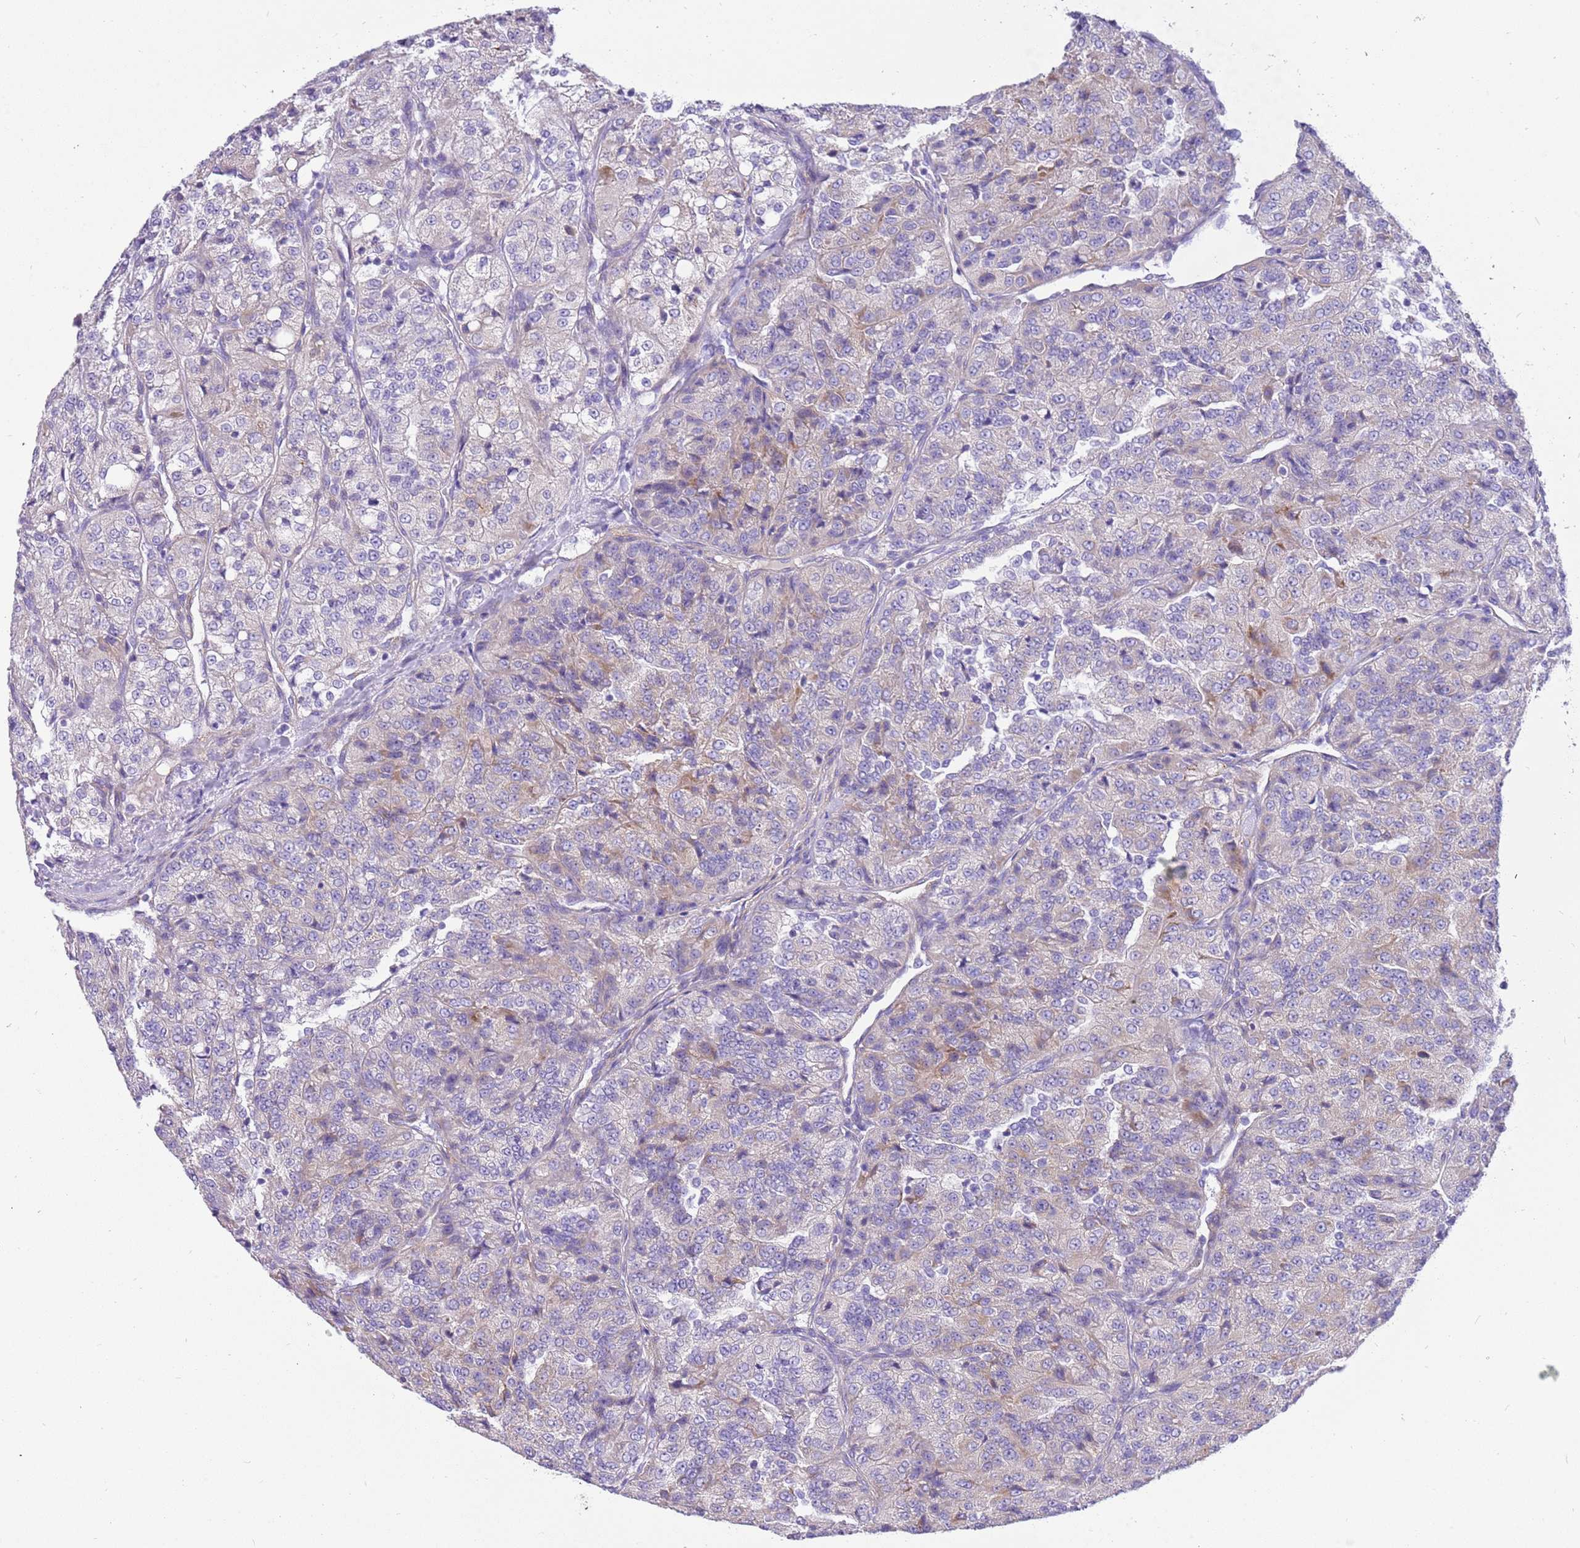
{"staining": {"intensity": "weak", "quantity": "<25%", "location": "cytoplasmic/membranous"}, "tissue": "renal cancer", "cell_type": "Tumor cells", "image_type": "cancer", "snomed": [{"axis": "morphology", "description": "Adenocarcinoma, NOS"}, {"axis": "topography", "description": "Kidney"}], "caption": "This is an immunohistochemistry micrograph of renal cancer (adenocarcinoma). There is no expression in tumor cells.", "gene": "SERINC3", "patient": {"sex": "female", "age": 63}}